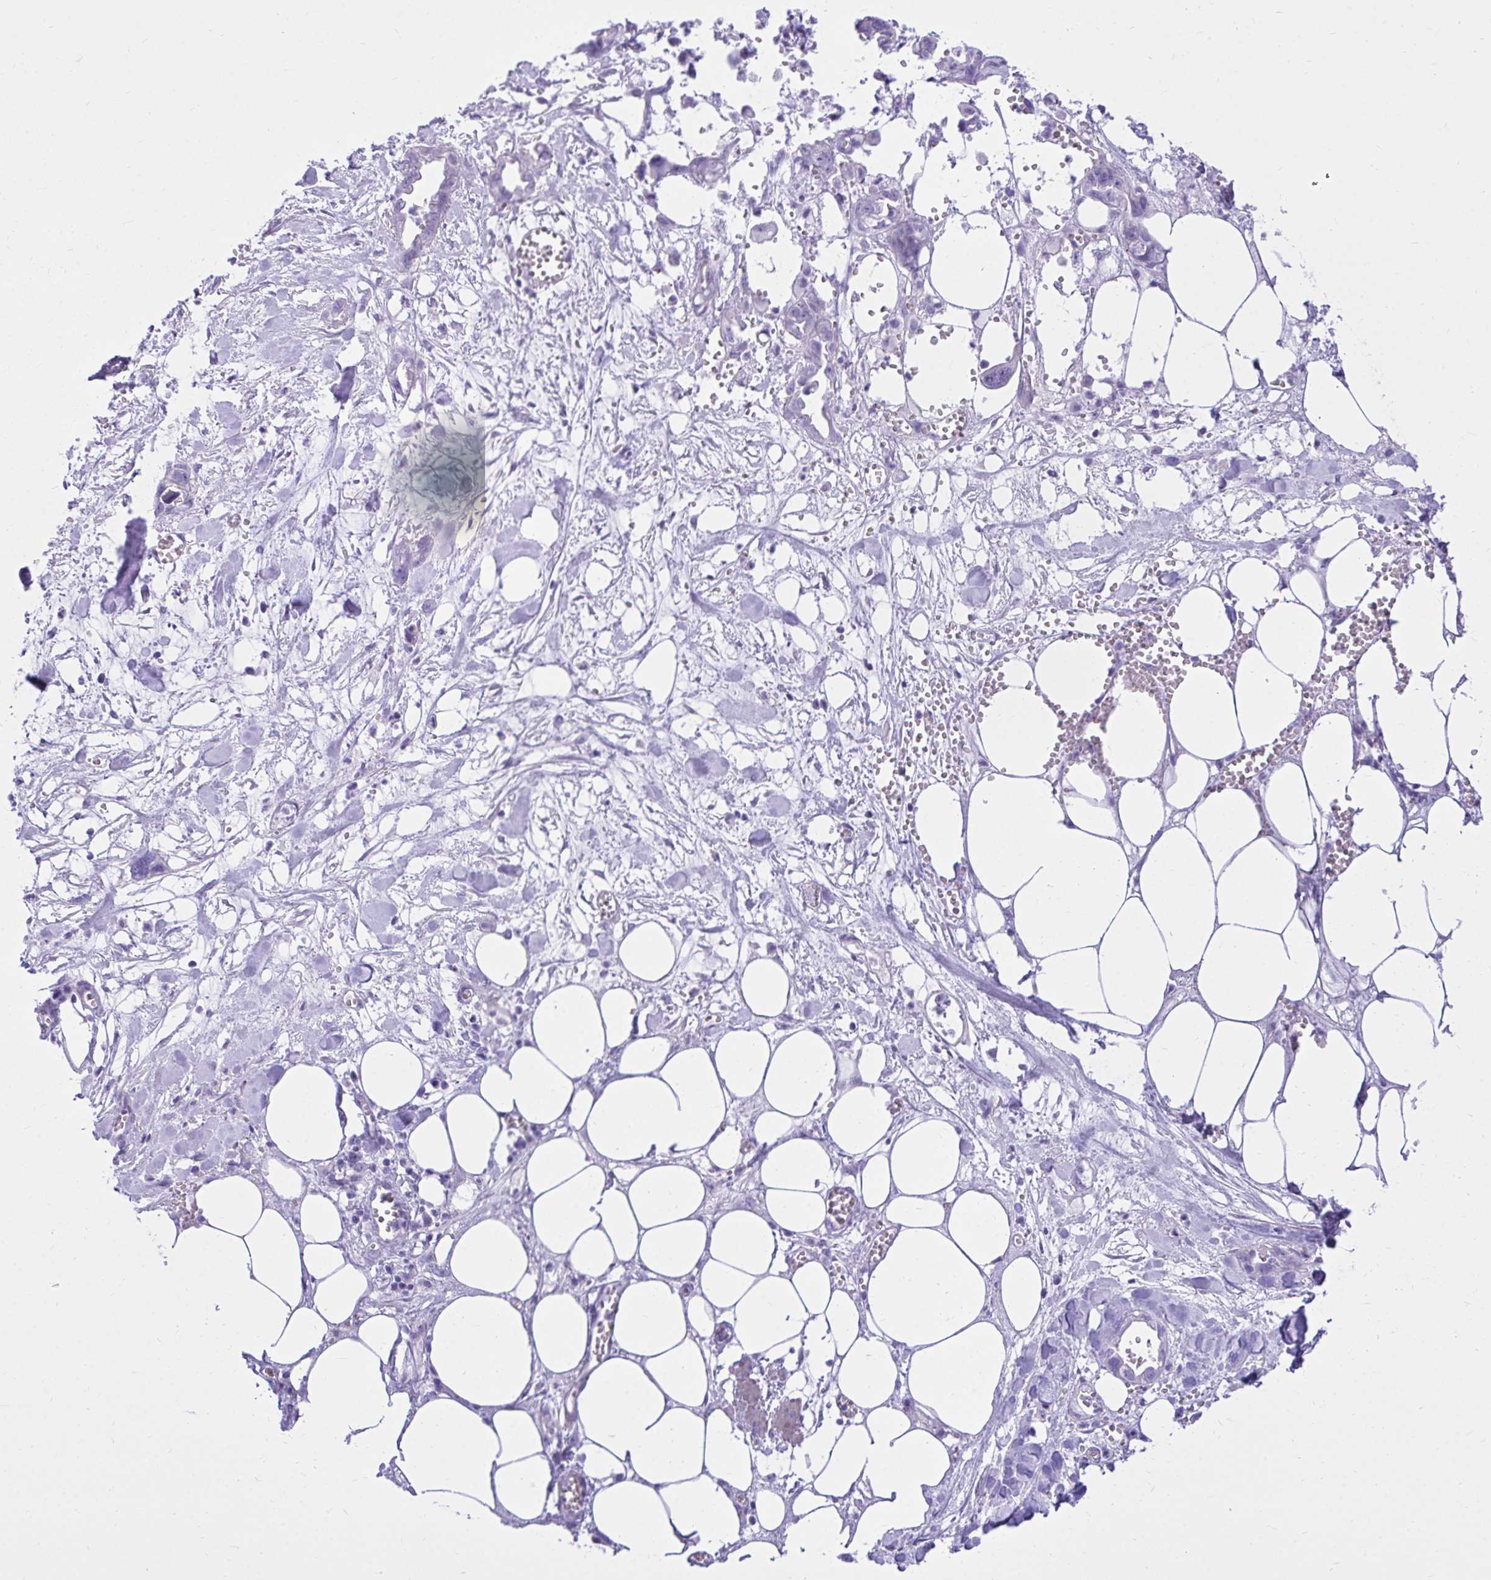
{"staining": {"intensity": "negative", "quantity": "none", "location": "none"}, "tissue": "pancreatic cancer", "cell_type": "Tumor cells", "image_type": "cancer", "snomed": [{"axis": "morphology", "description": "Adenocarcinoma, NOS"}, {"axis": "topography", "description": "Pancreas"}], "caption": "Pancreatic adenocarcinoma was stained to show a protein in brown. There is no significant expression in tumor cells. (Brightfield microscopy of DAB IHC at high magnification).", "gene": "PELI3", "patient": {"sex": "female", "age": 73}}